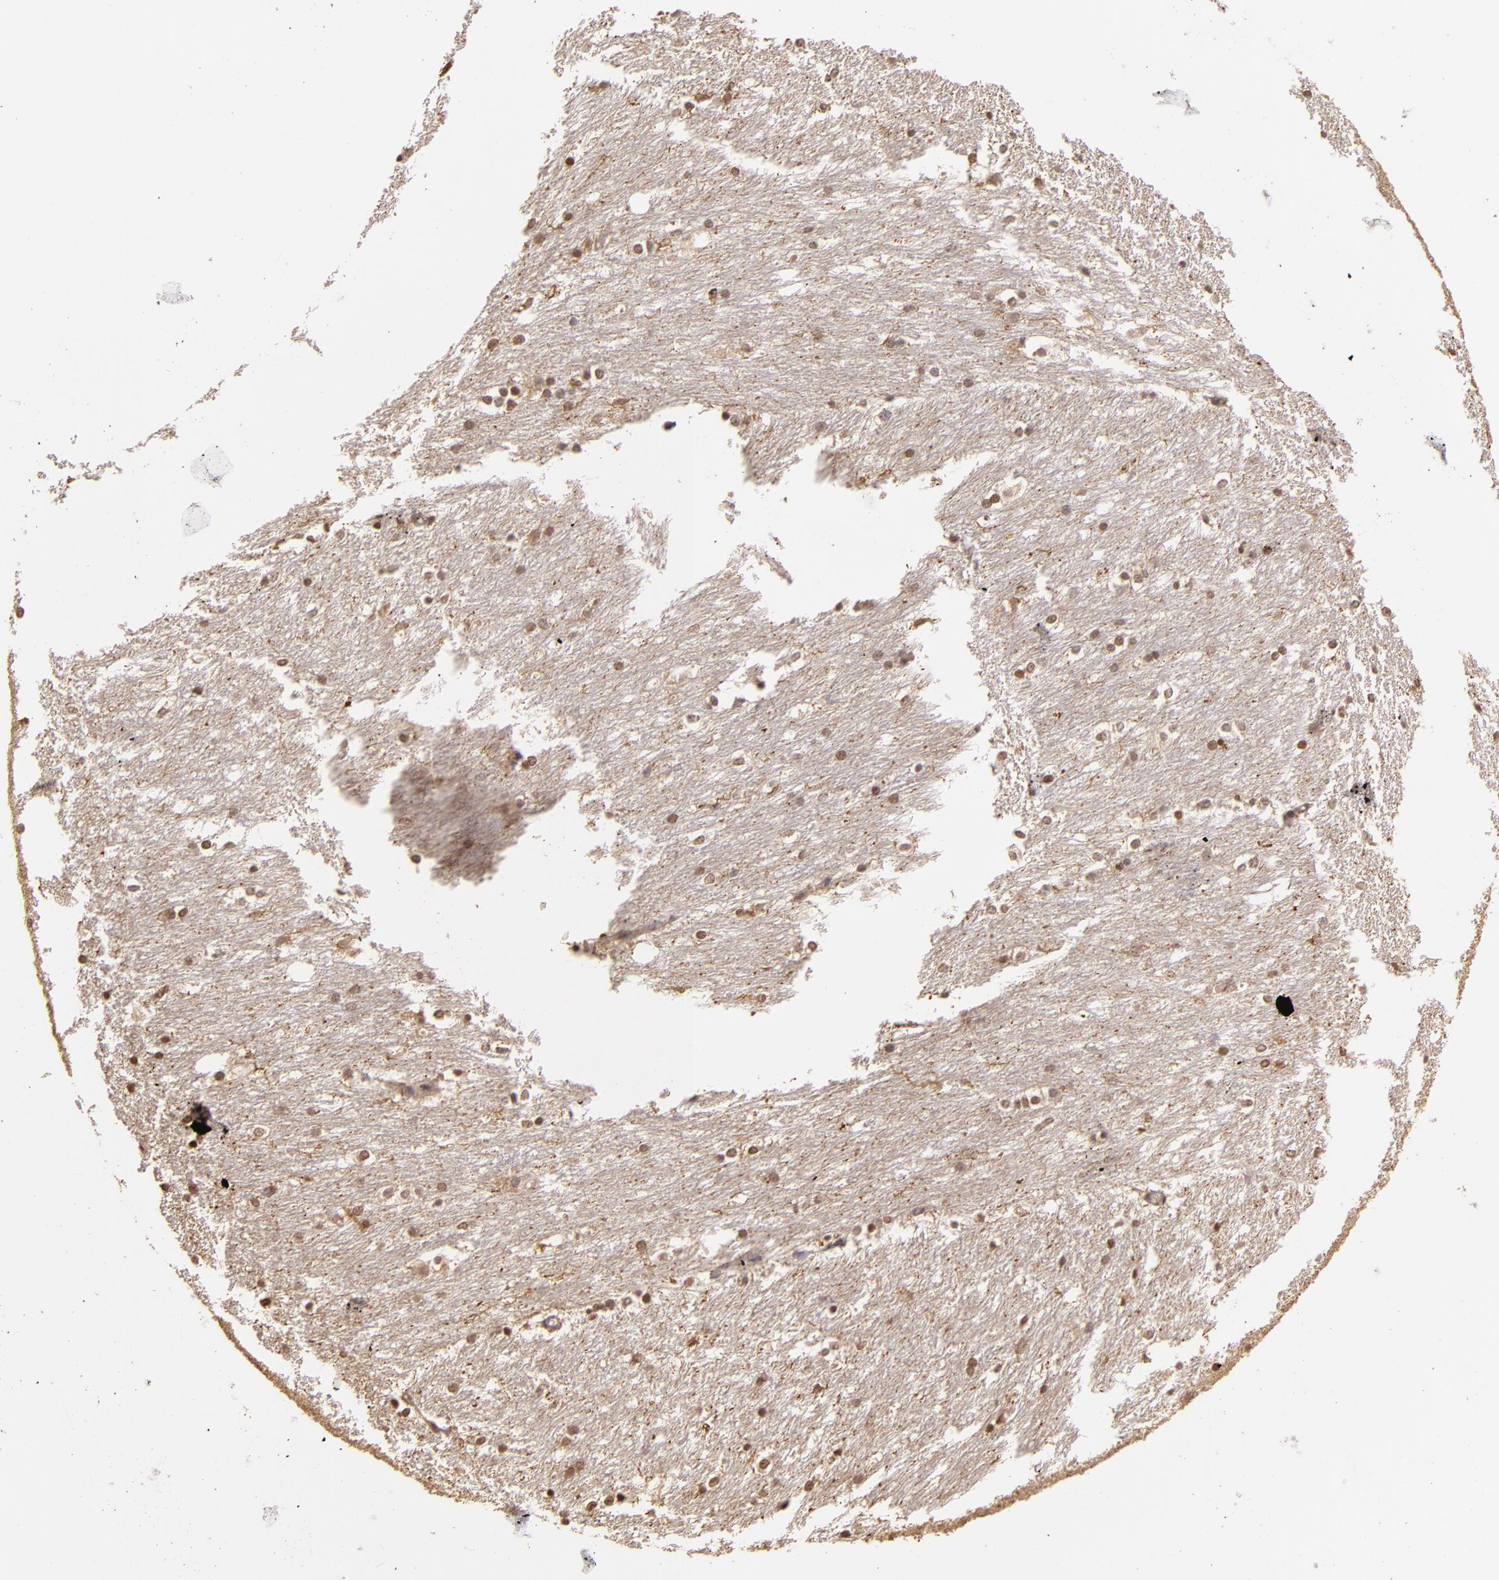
{"staining": {"intensity": "weak", "quantity": "25%-75%", "location": "nuclear"}, "tissue": "caudate", "cell_type": "Glial cells", "image_type": "normal", "snomed": [{"axis": "morphology", "description": "Normal tissue, NOS"}, {"axis": "topography", "description": "Lateral ventricle wall"}], "caption": "Glial cells show weak nuclear expression in about 25%-75% of cells in benign caudate. (brown staining indicates protein expression, while blue staining denotes nuclei).", "gene": "ARPC2", "patient": {"sex": "female", "age": 19}}